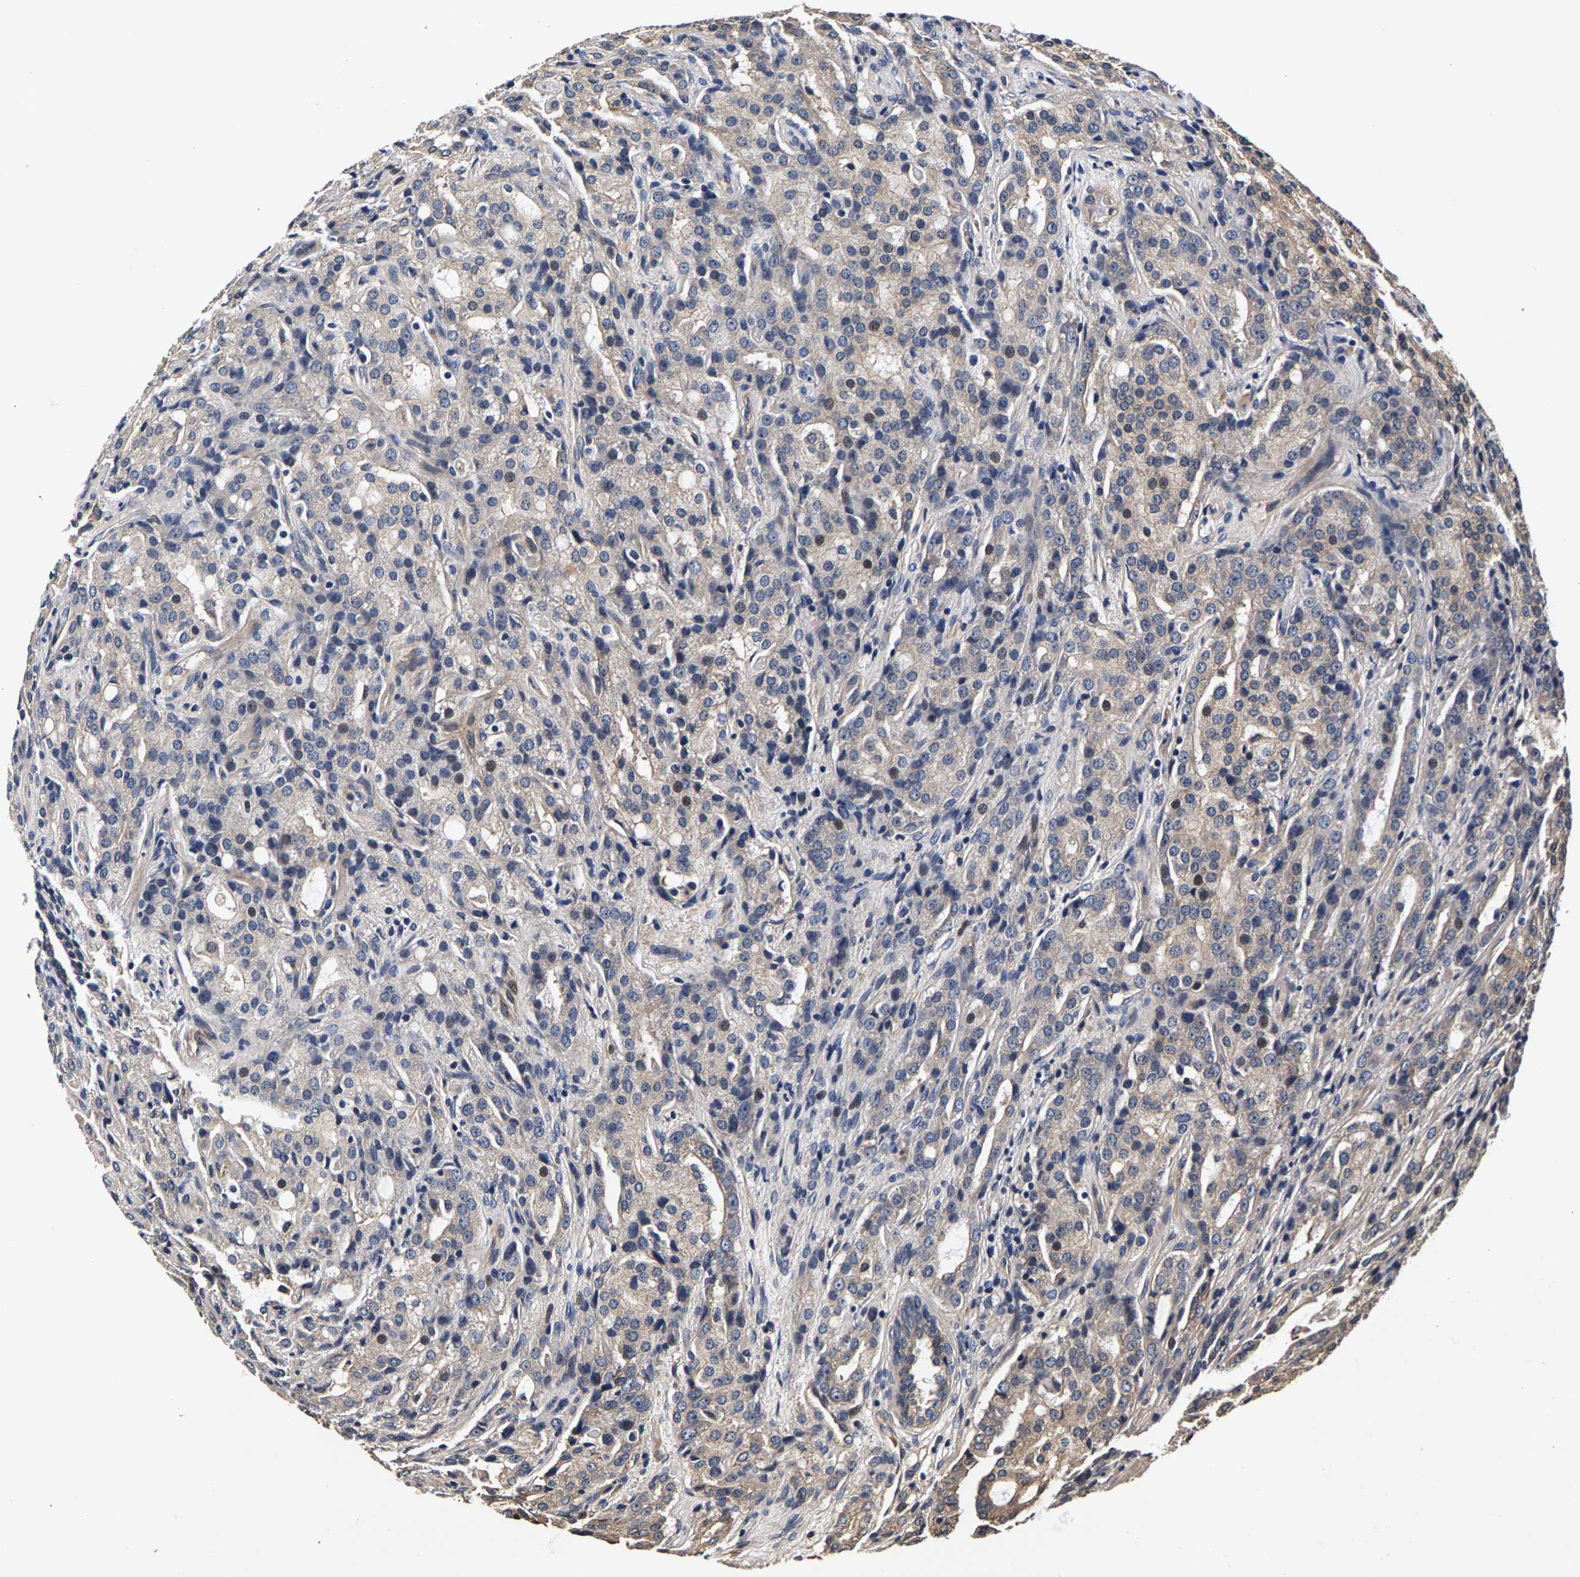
{"staining": {"intensity": "weak", "quantity": "<25%", "location": "cytoplasmic/membranous"}, "tissue": "prostate cancer", "cell_type": "Tumor cells", "image_type": "cancer", "snomed": [{"axis": "morphology", "description": "Adenocarcinoma, High grade"}, {"axis": "topography", "description": "Prostate"}], "caption": "An immunohistochemistry image of prostate cancer is shown. There is no staining in tumor cells of prostate cancer.", "gene": "MARCHF7", "patient": {"sex": "male", "age": 72}}